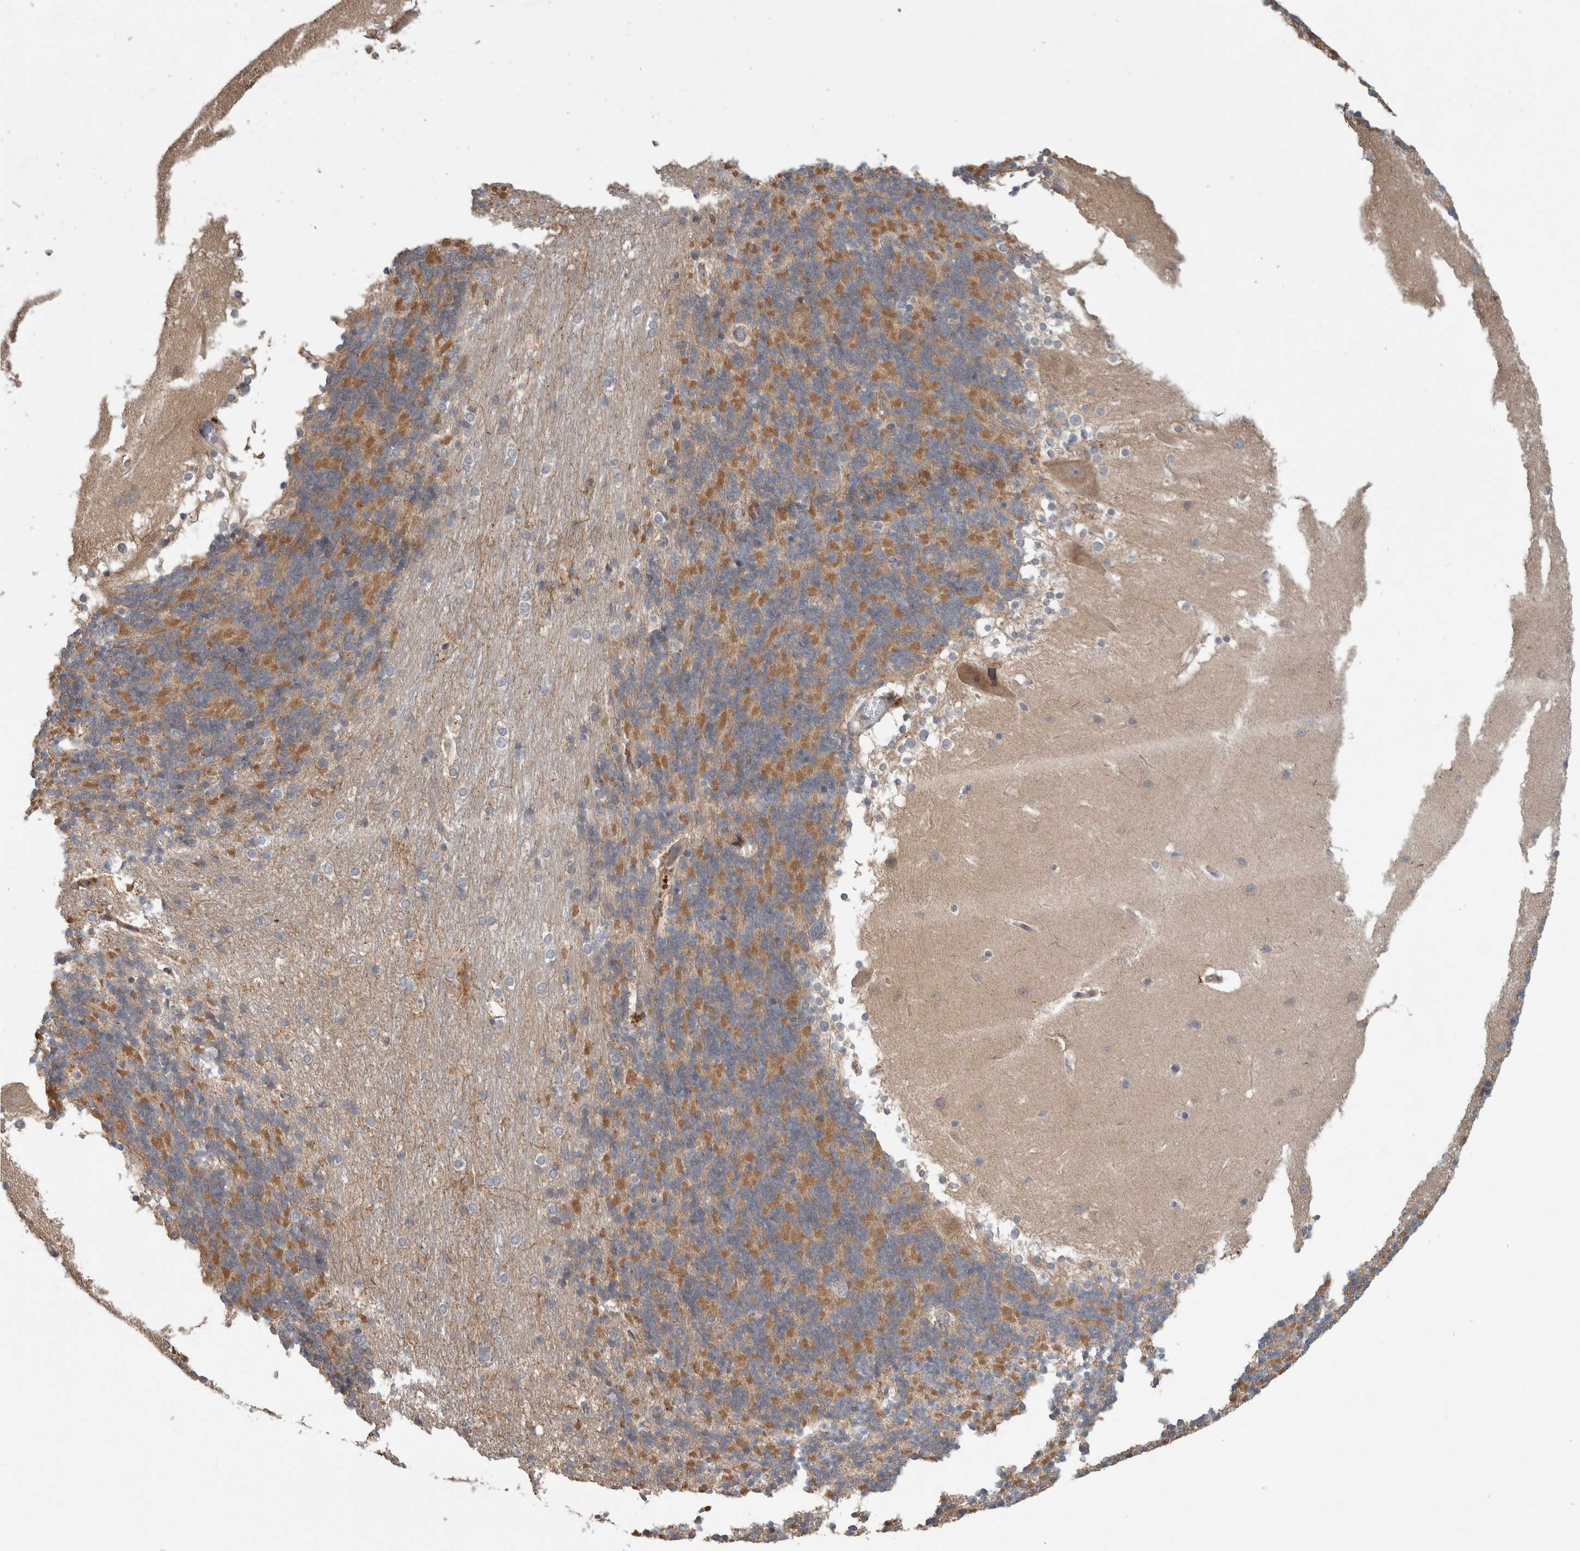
{"staining": {"intensity": "moderate", "quantity": "25%-75%", "location": "cytoplasmic/membranous"}, "tissue": "cerebellum", "cell_type": "Cells in granular layer", "image_type": "normal", "snomed": [{"axis": "morphology", "description": "Normal tissue, NOS"}, {"axis": "topography", "description": "Cerebellum"}], "caption": "Protein expression by immunohistochemistry exhibits moderate cytoplasmic/membranous expression in about 25%-75% of cells in granular layer in unremarkable cerebellum. Immunohistochemistry stains the protein in brown and the nuclei are stained blue.", "gene": "TARBP1", "patient": {"sex": "female", "age": 19}}